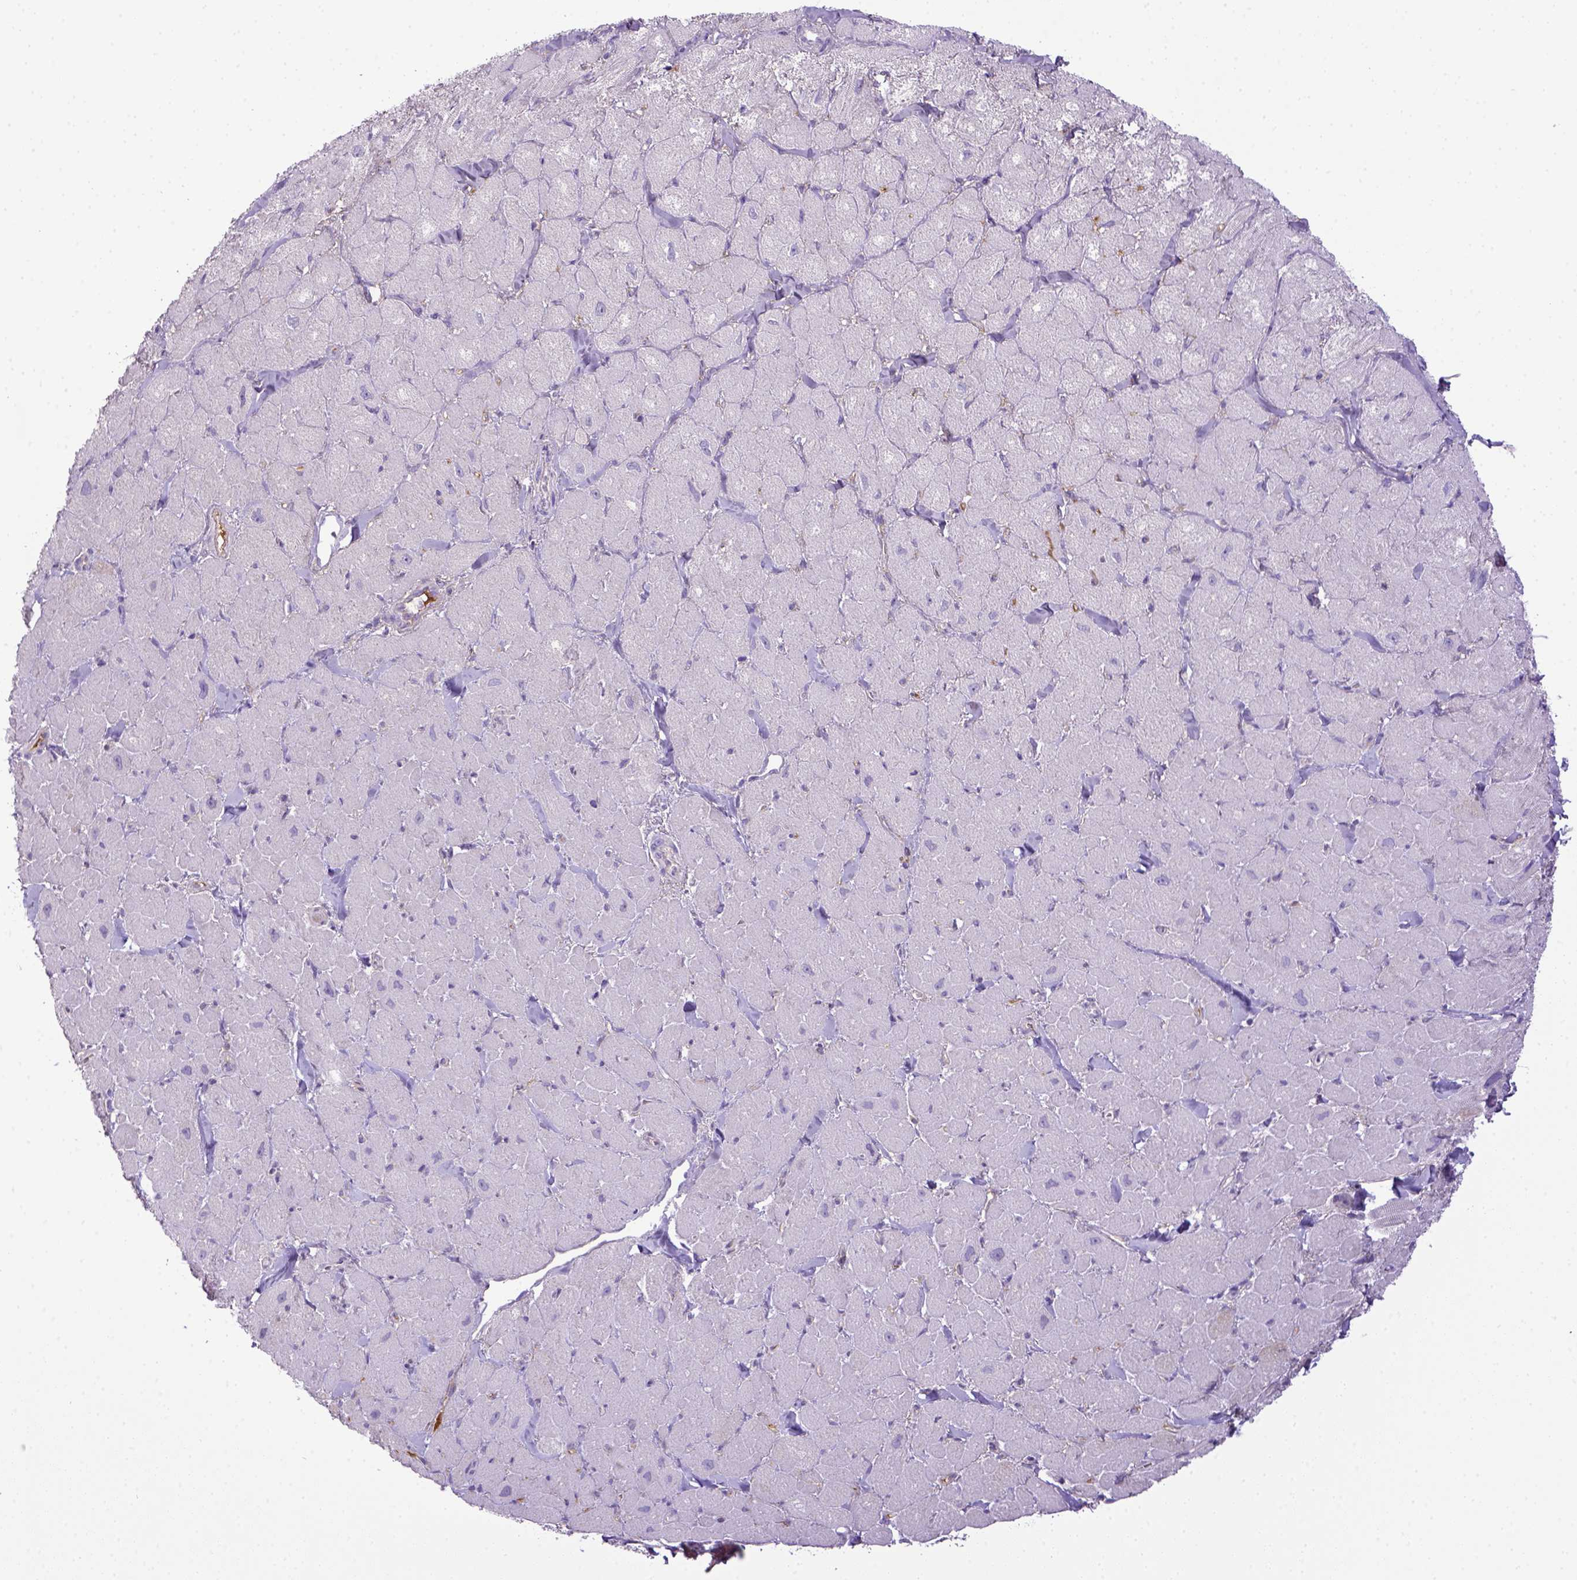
{"staining": {"intensity": "negative", "quantity": "none", "location": "none"}, "tissue": "heart muscle", "cell_type": "Cardiomyocytes", "image_type": "normal", "snomed": [{"axis": "morphology", "description": "Normal tissue, NOS"}, {"axis": "topography", "description": "Heart"}], "caption": "This is an immunohistochemistry (IHC) histopathology image of benign heart muscle. There is no expression in cardiomyocytes.", "gene": "ITIH4", "patient": {"sex": "male", "age": 60}}